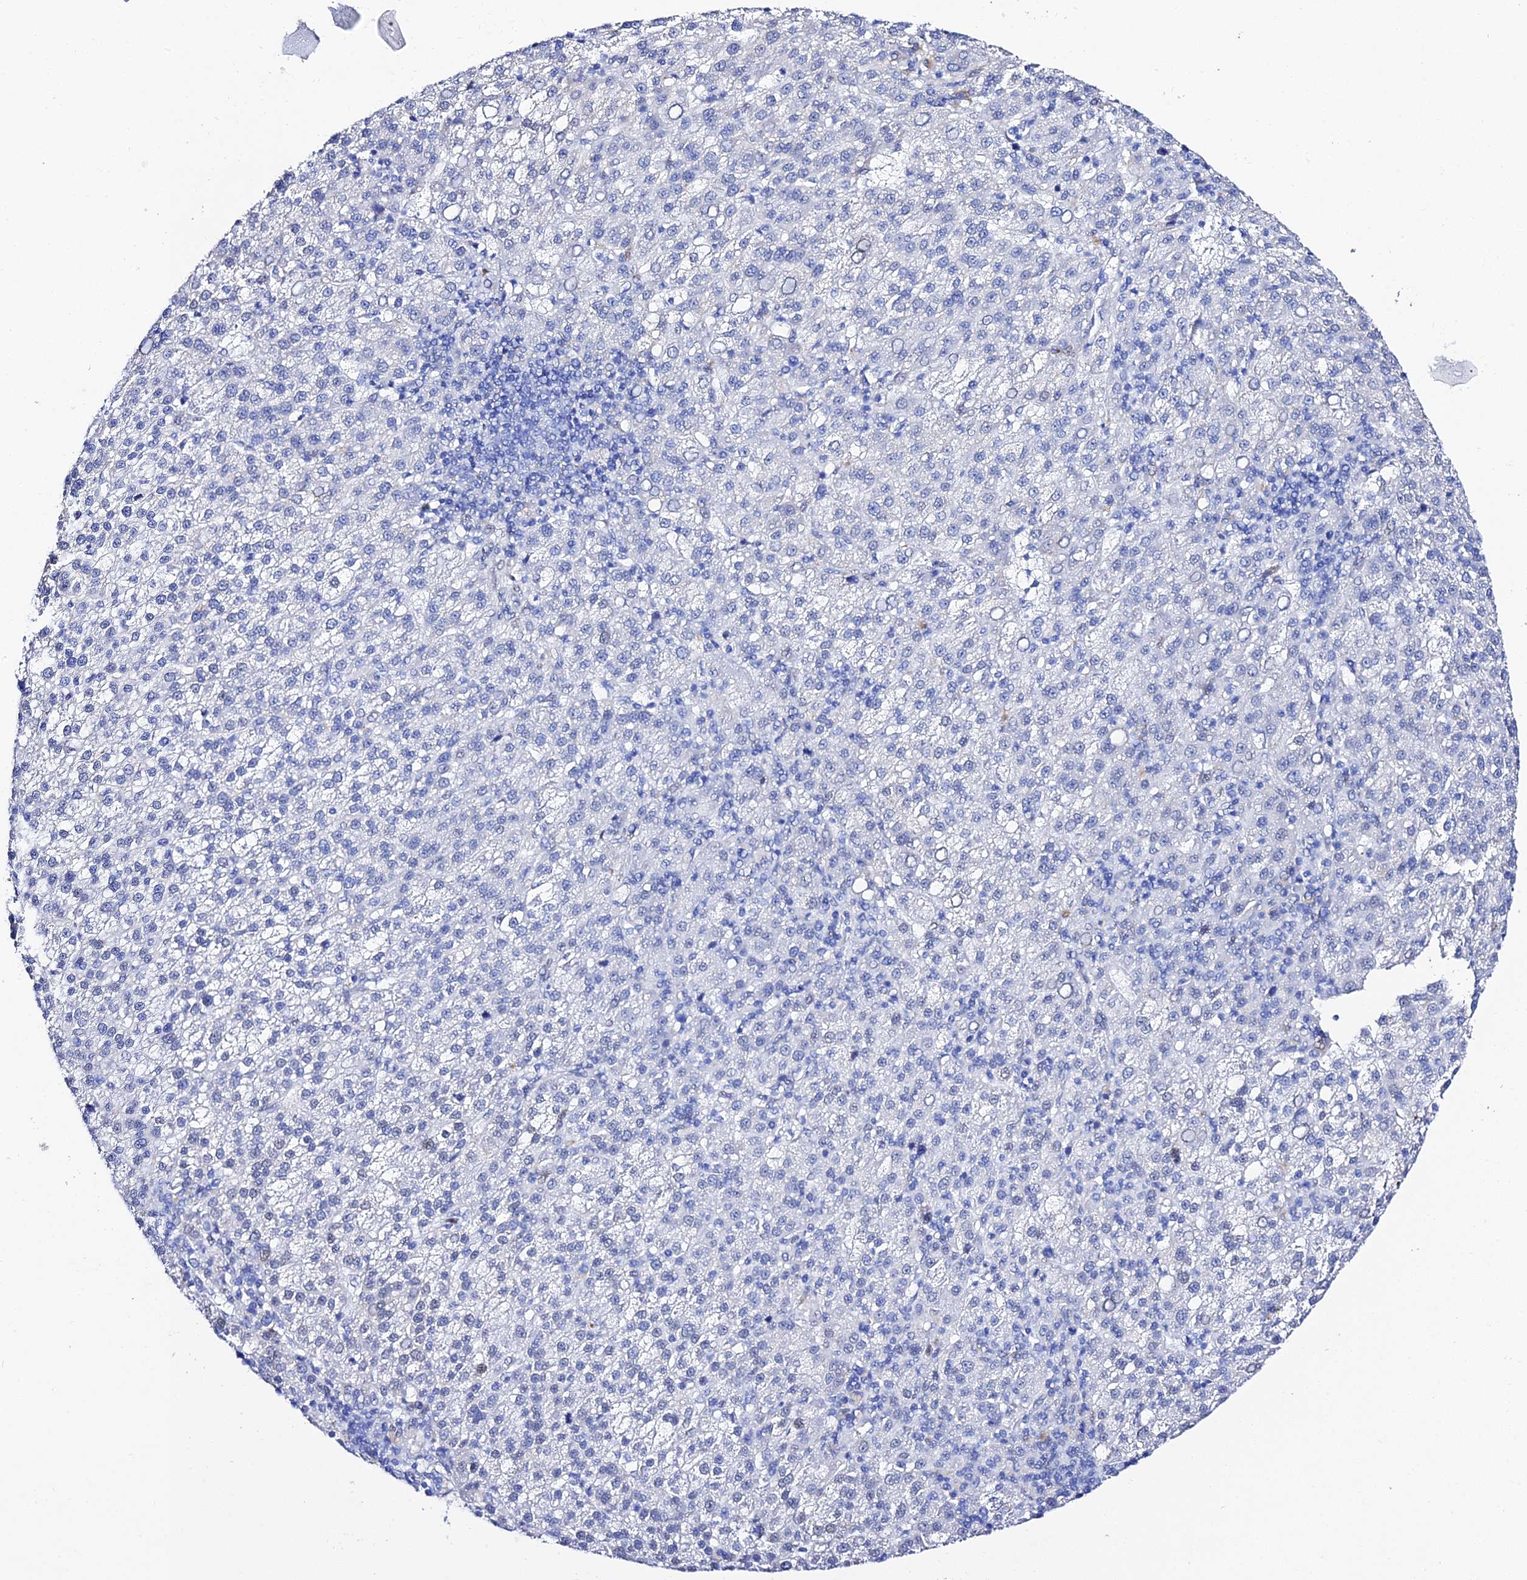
{"staining": {"intensity": "negative", "quantity": "none", "location": "none"}, "tissue": "liver cancer", "cell_type": "Tumor cells", "image_type": "cancer", "snomed": [{"axis": "morphology", "description": "Carcinoma, Hepatocellular, NOS"}, {"axis": "topography", "description": "Liver"}], "caption": "Immunohistochemical staining of human hepatocellular carcinoma (liver) displays no significant positivity in tumor cells.", "gene": "POFUT2", "patient": {"sex": "female", "age": 58}}